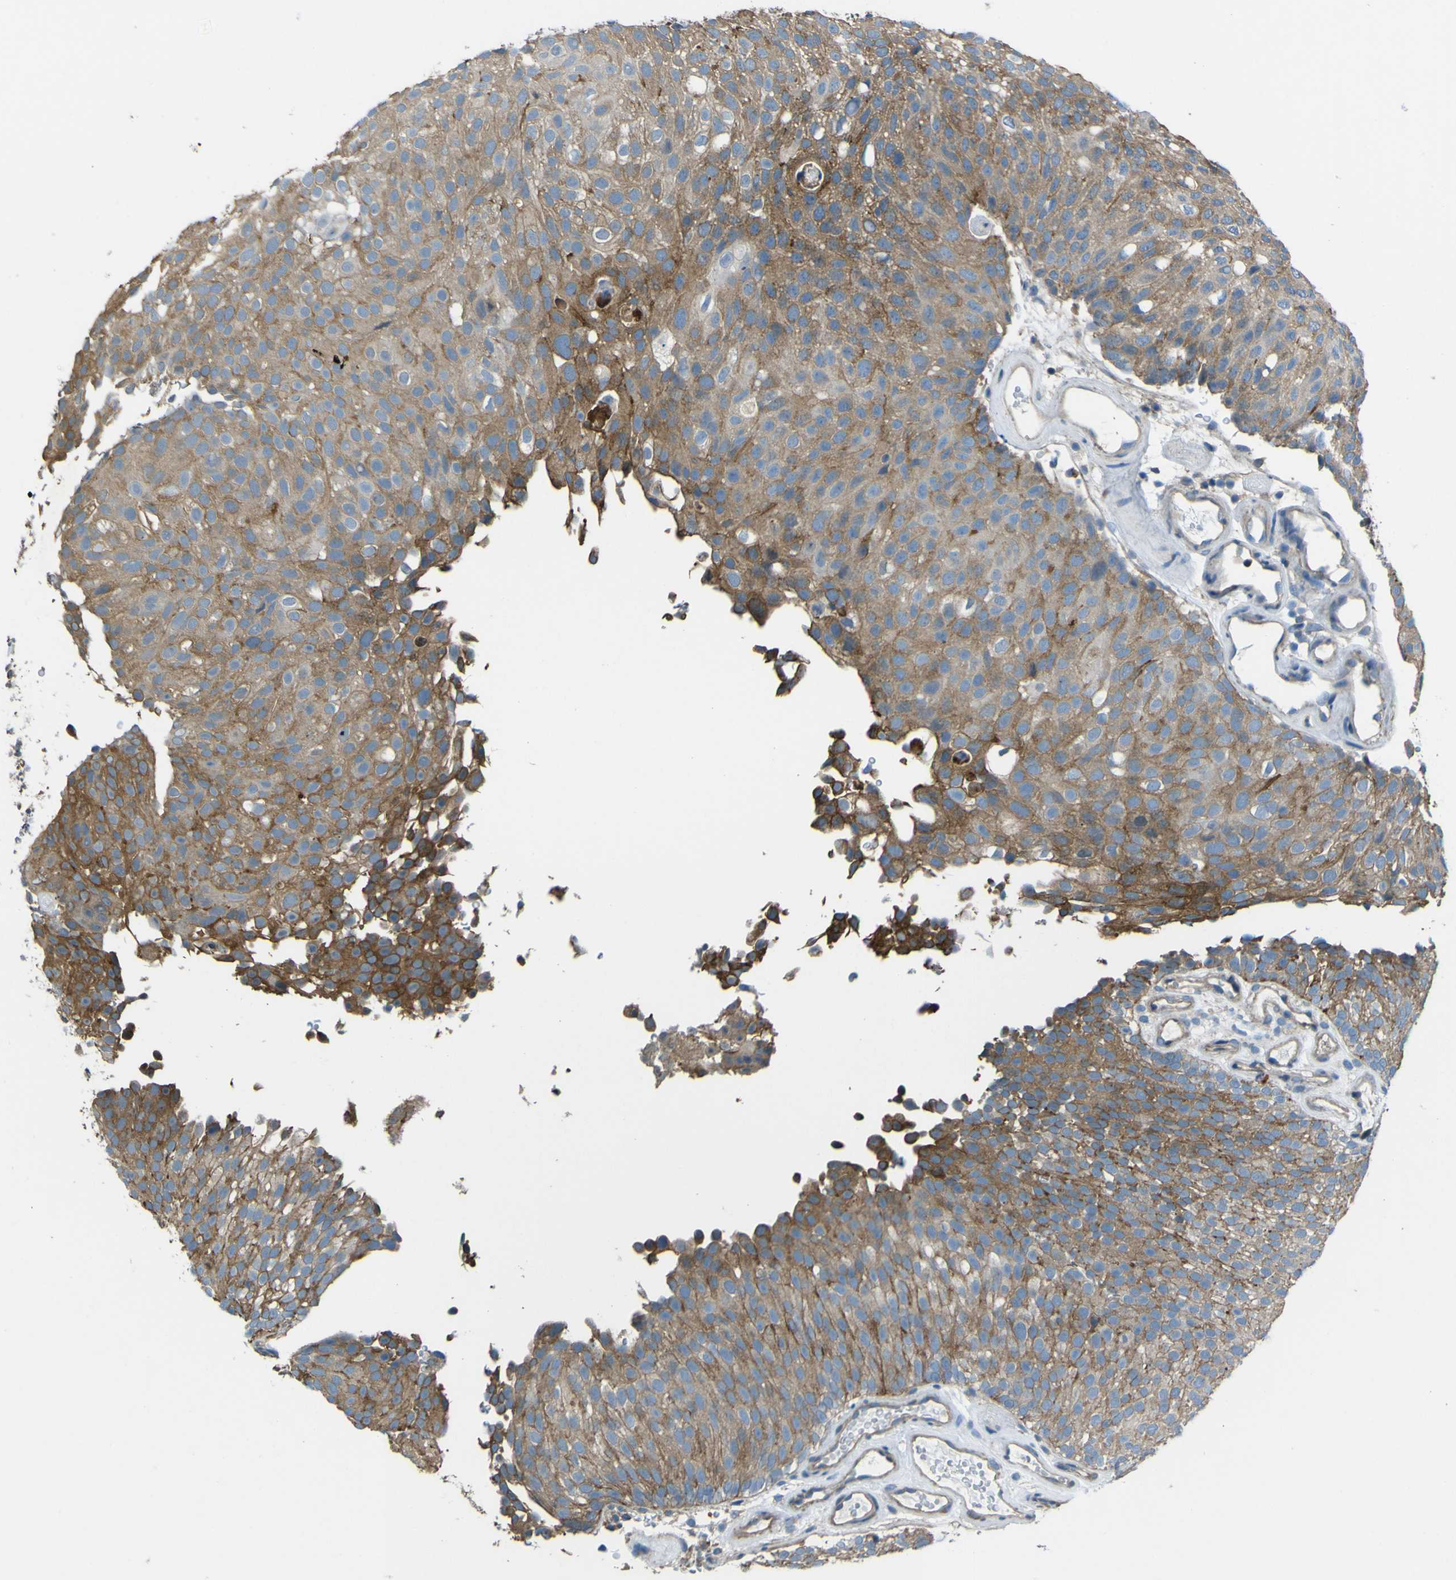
{"staining": {"intensity": "moderate", "quantity": "25%-75%", "location": "cytoplasmic/membranous"}, "tissue": "urothelial cancer", "cell_type": "Tumor cells", "image_type": "cancer", "snomed": [{"axis": "morphology", "description": "Urothelial carcinoma, Low grade"}, {"axis": "topography", "description": "Urinary bladder"}], "caption": "IHC of urothelial cancer shows medium levels of moderate cytoplasmic/membranous positivity in about 25%-75% of tumor cells.", "gene": "NAALADL2", "patient": {"sex": "male", "age": 78}}